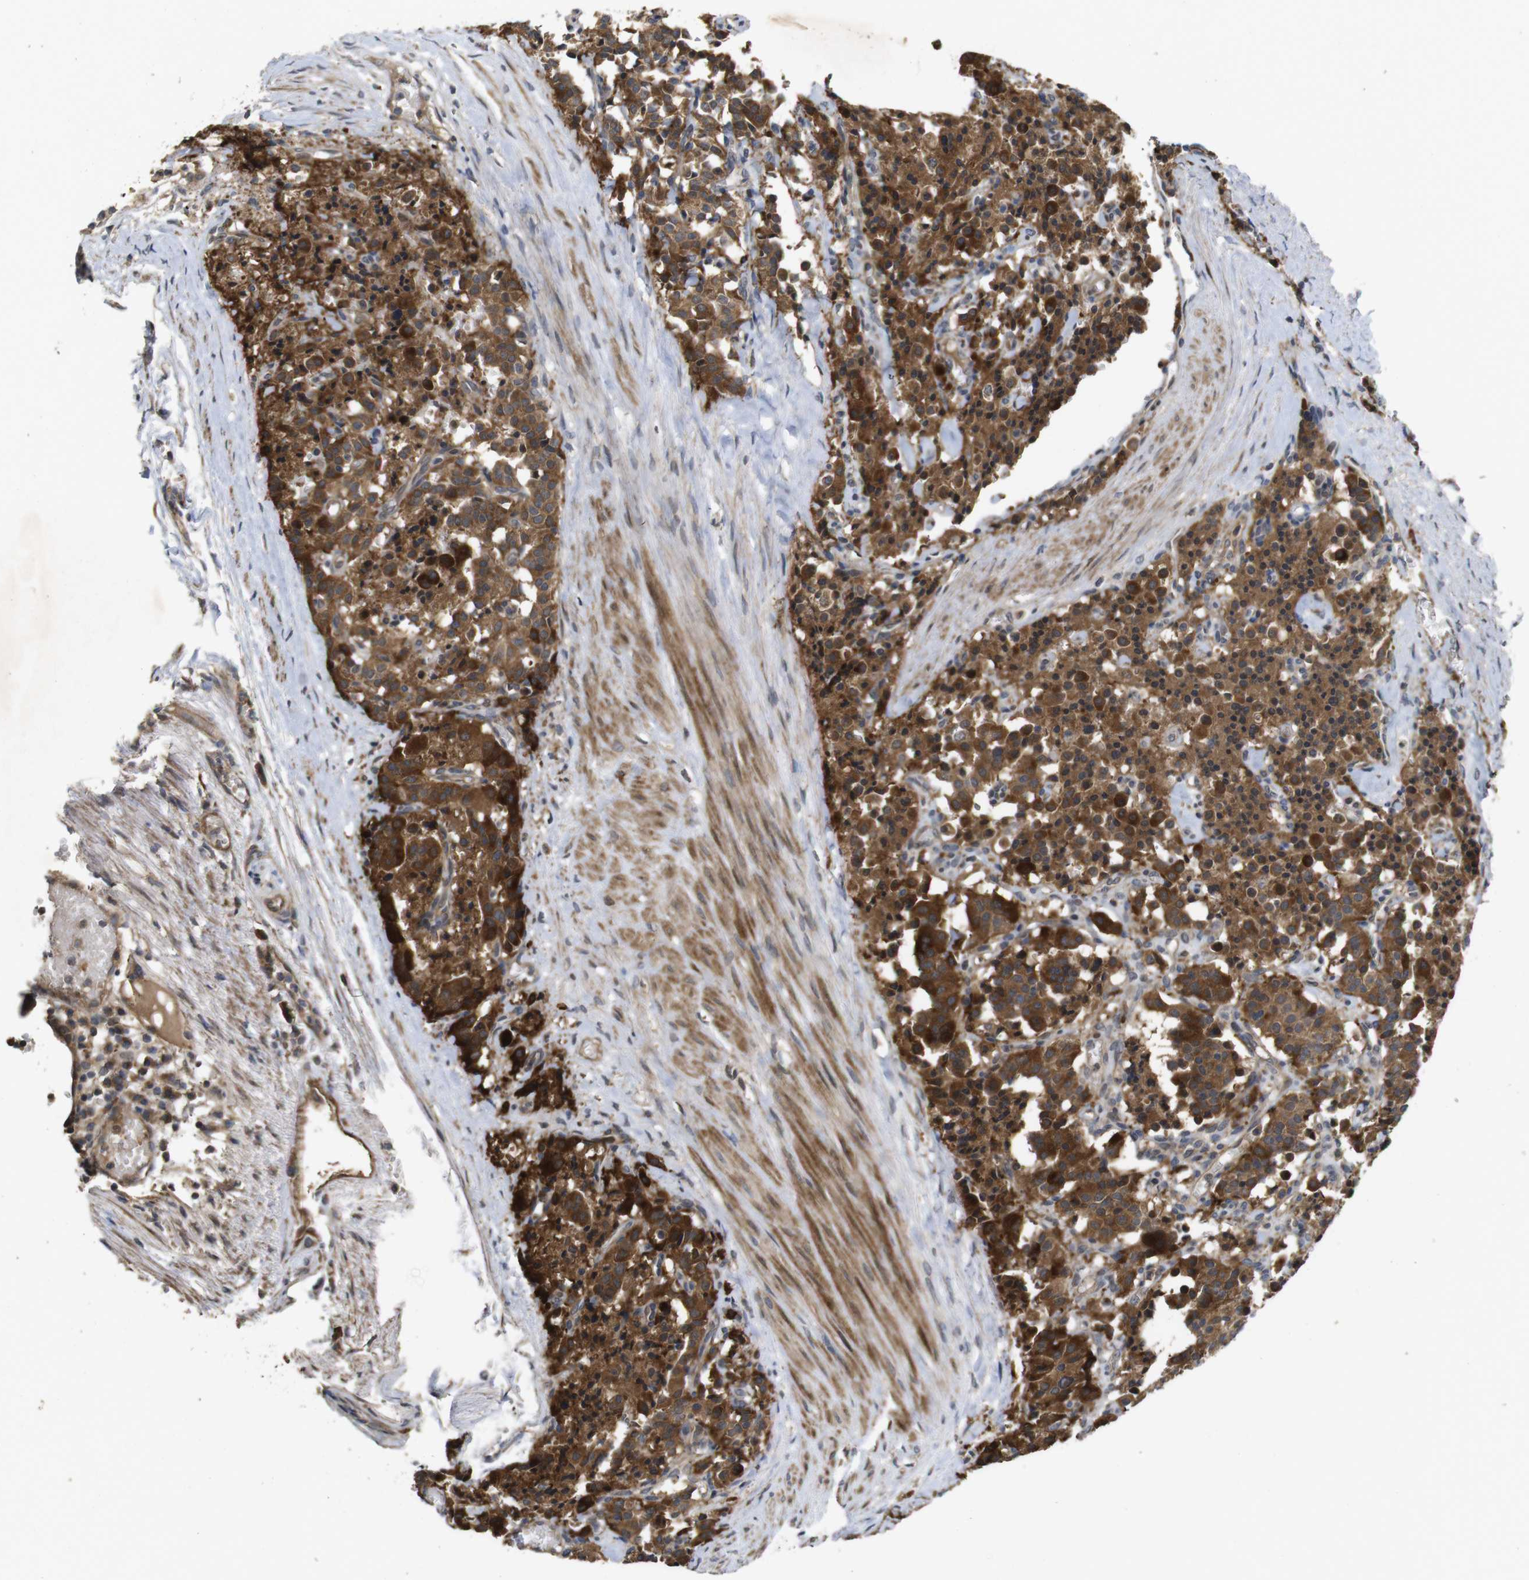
{"staining": {"intensity": "strong", "quantity": ">75%", "location": "cytoplasmic/membranous"}, "tissue": "carcinoid", "cell_type": "Tumor cells", "image_type": "cancer", "snomed": [{"axis": "morphology", "description": "Carcinoid, malignant, NOS"}, {"axis": "topography", "description": "Lung"}], "caption": "This image exhibits IHC staining of carcinoid (malignant), with high strong cytoplasmic/membranous expression in approximately >75% of tumor cells.", "gene": "PCDHB10", "patient": {"sex": "male", "age": 30}}